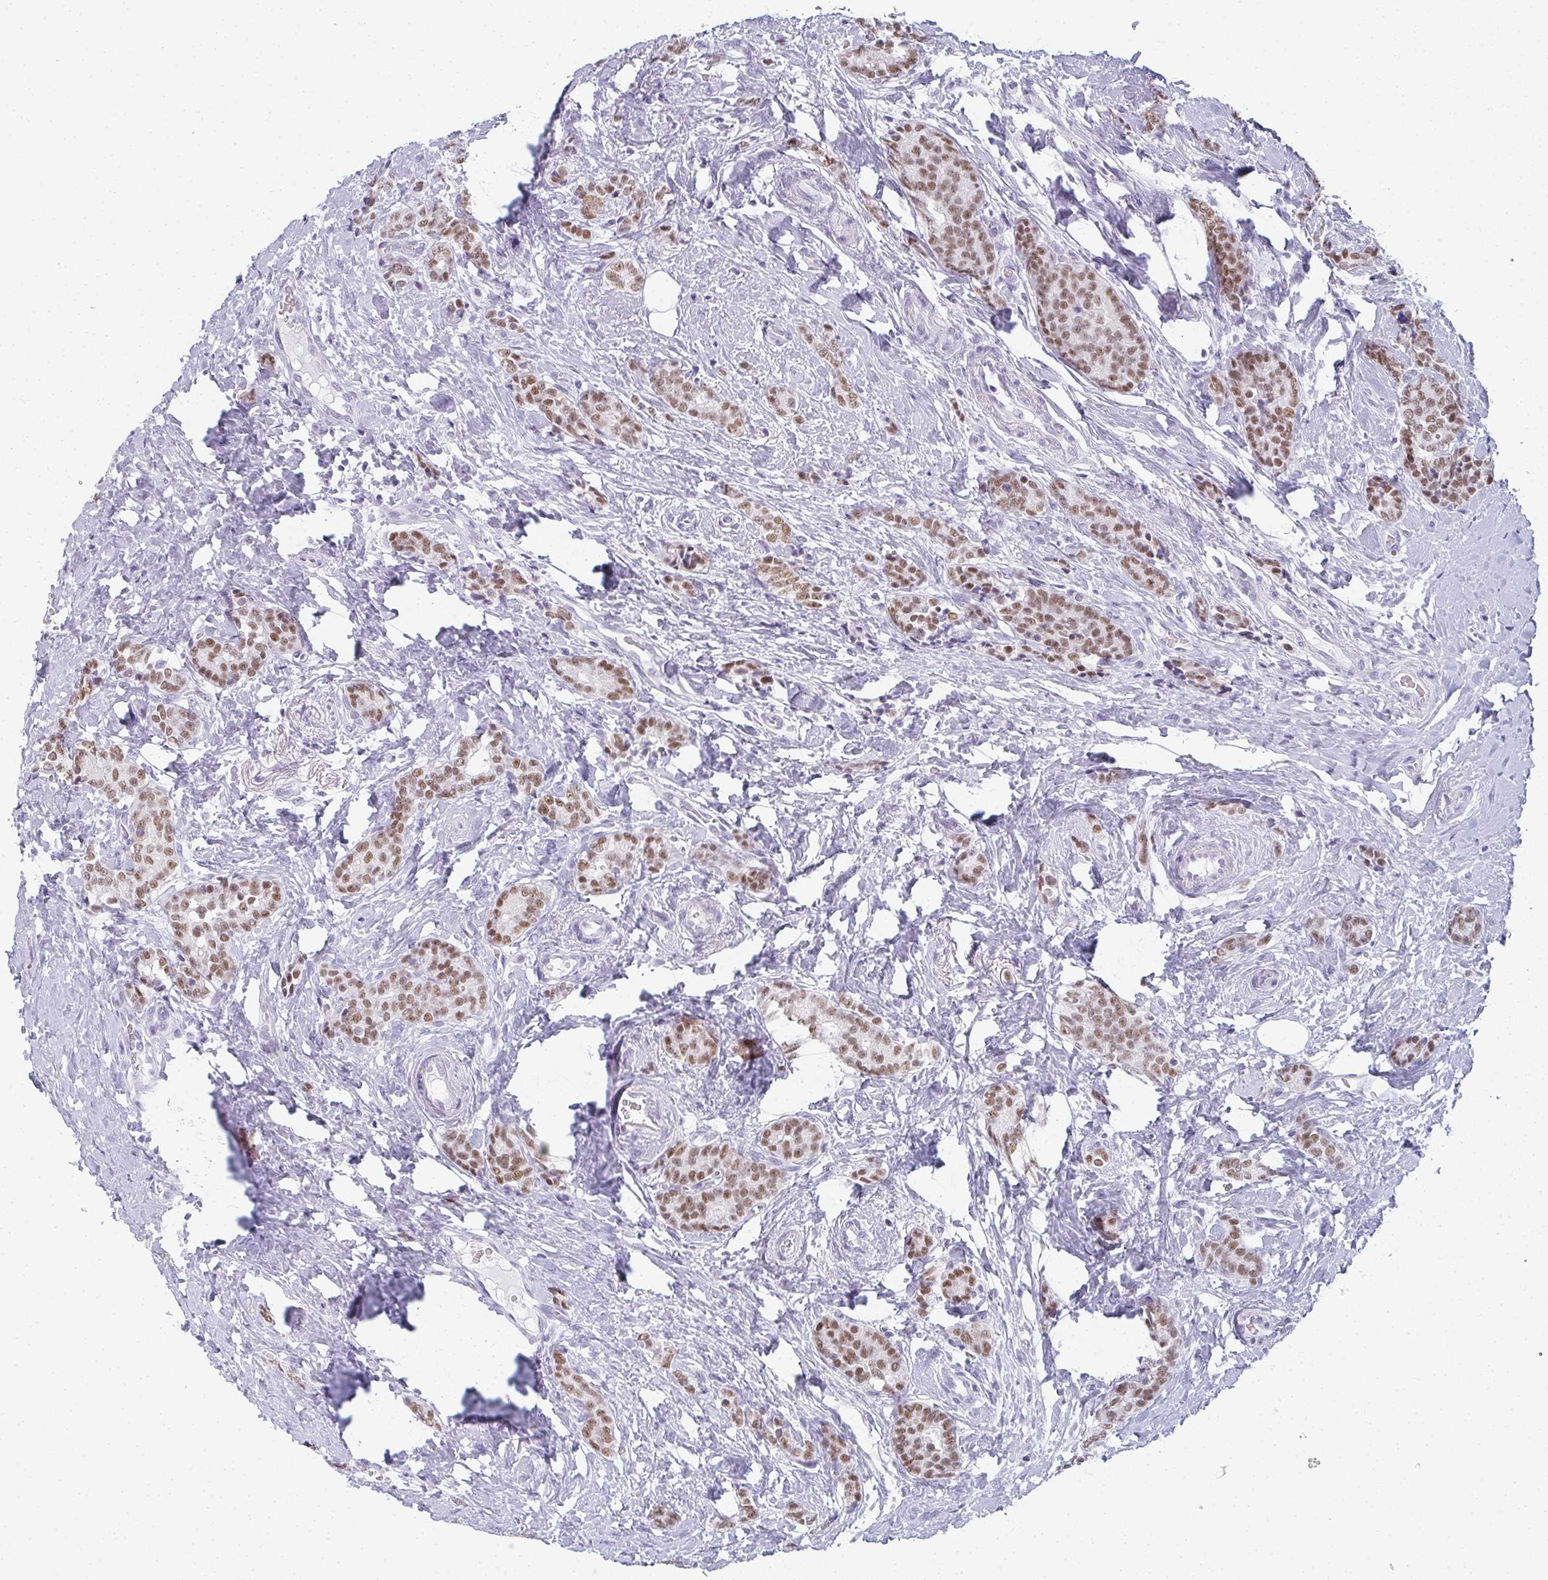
{"staining": {"intensity": "moderate", "quantity": ">75%", "location": "nuclear"}, "tissue": "breast cancer", "cell_type": "Tumor cells", "image_type": "cancer", "snomed": [{"axis": "morphology", "description": "Normal tissue, NOS"}, {"axis": "morphology", "description": "Duct carcinoma"}, {"axis": "topography", "description": "Breast"}], "caption": "Breast cancer (intraductal carcinoma) tissue shows moderate nuclear expression in approximately >75% of tumor cells", "gene": "PYCR3", "patient": {"sex": "female", "age": 77}}